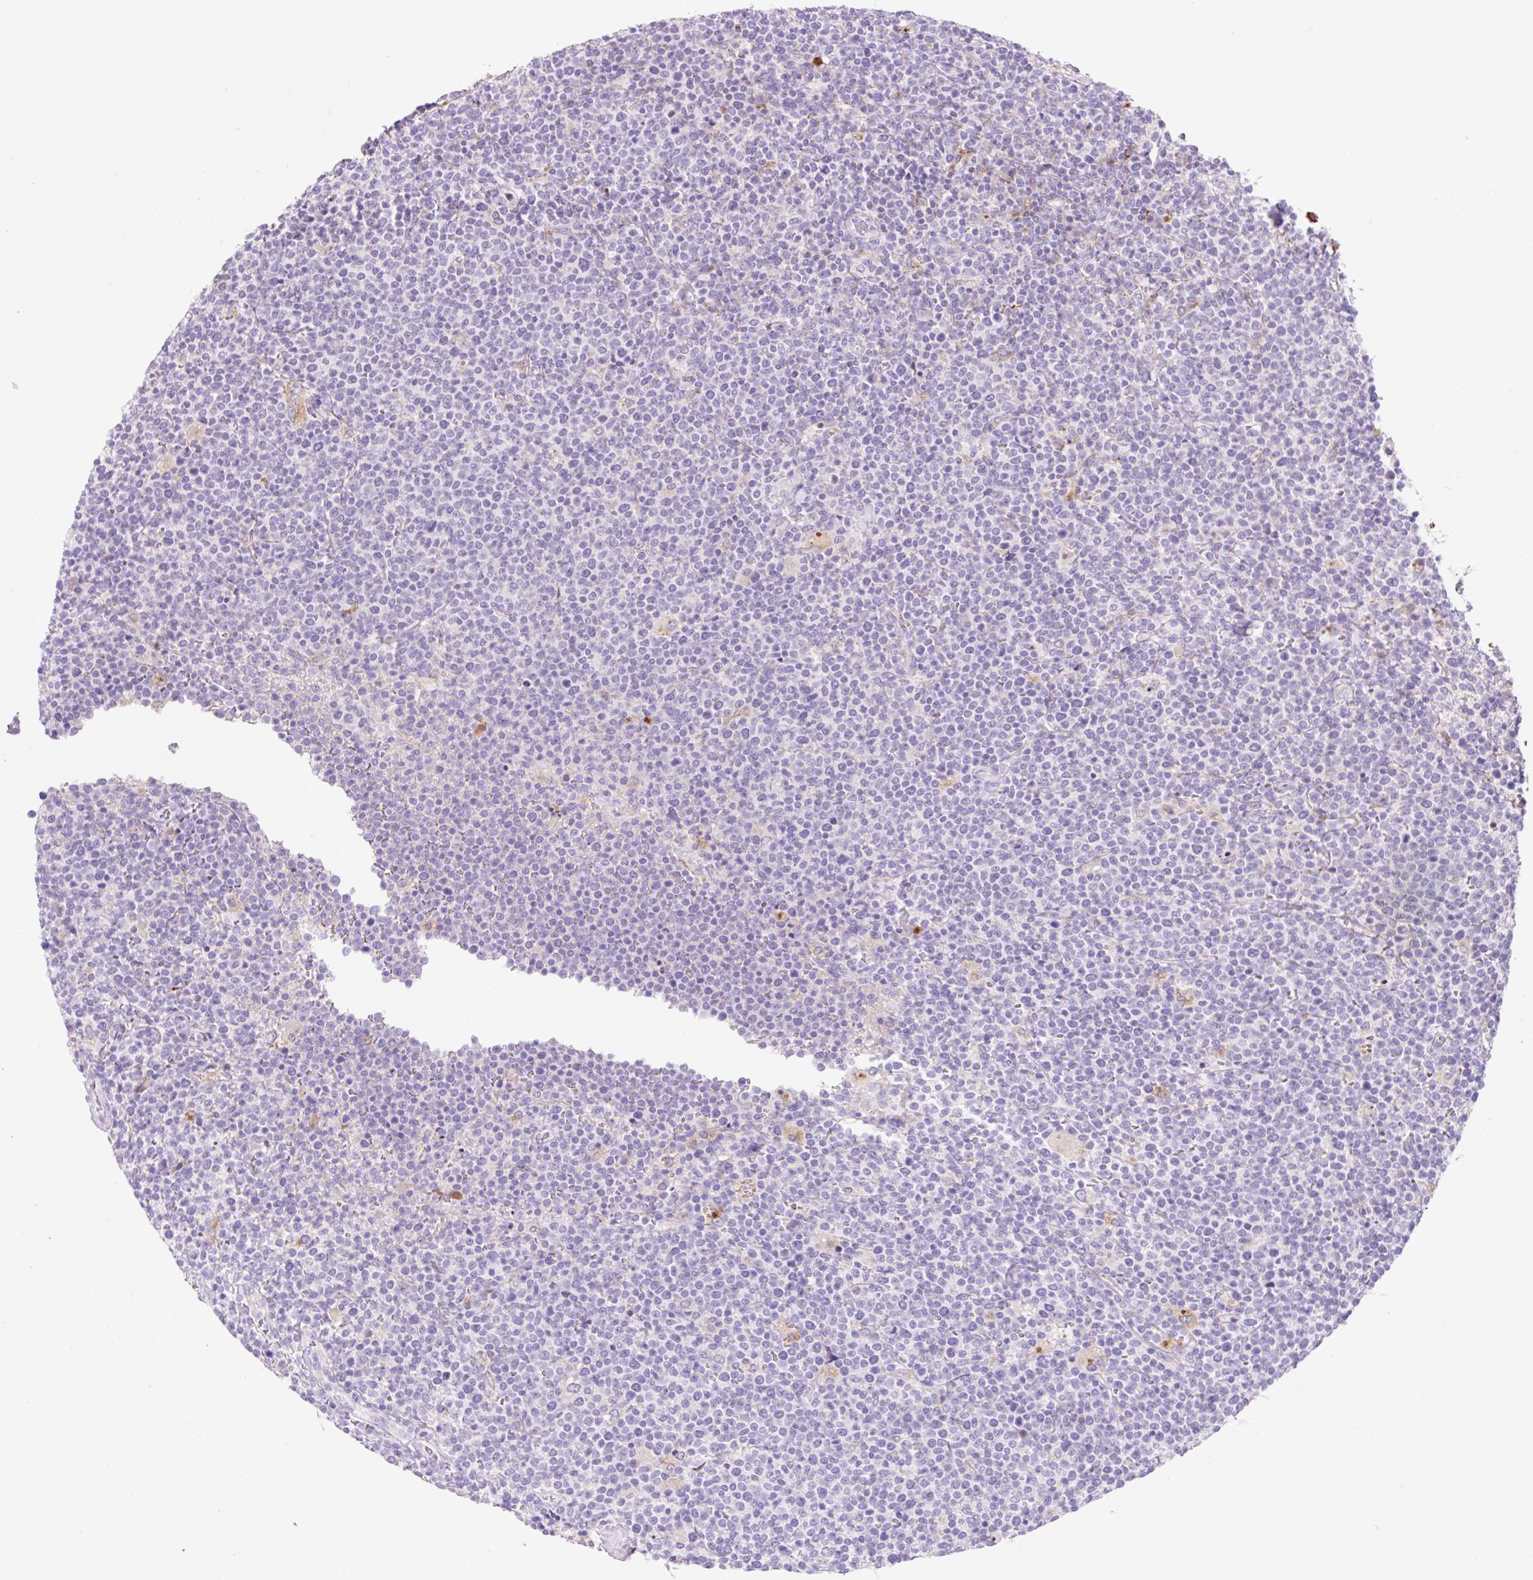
{"staining": {"intensity": "negative", "quantity": "none", "location": "none"}, "tissue": "lymphoma", "cell_type": "Tumor cells", "image_type": "cancer", "snomed": [{"axis": "morphology", "description": "Malignant lymphoma, non-Hodgkin's type, High grade"}, {"axis": "topography", "description": "Lymph node"}], "caption": "This is an IHC histopathology image of human lymphoma. There is no expression in tumor cells.", "gene": "HEXA", "patient": {"sex": "male", "age": 61}}